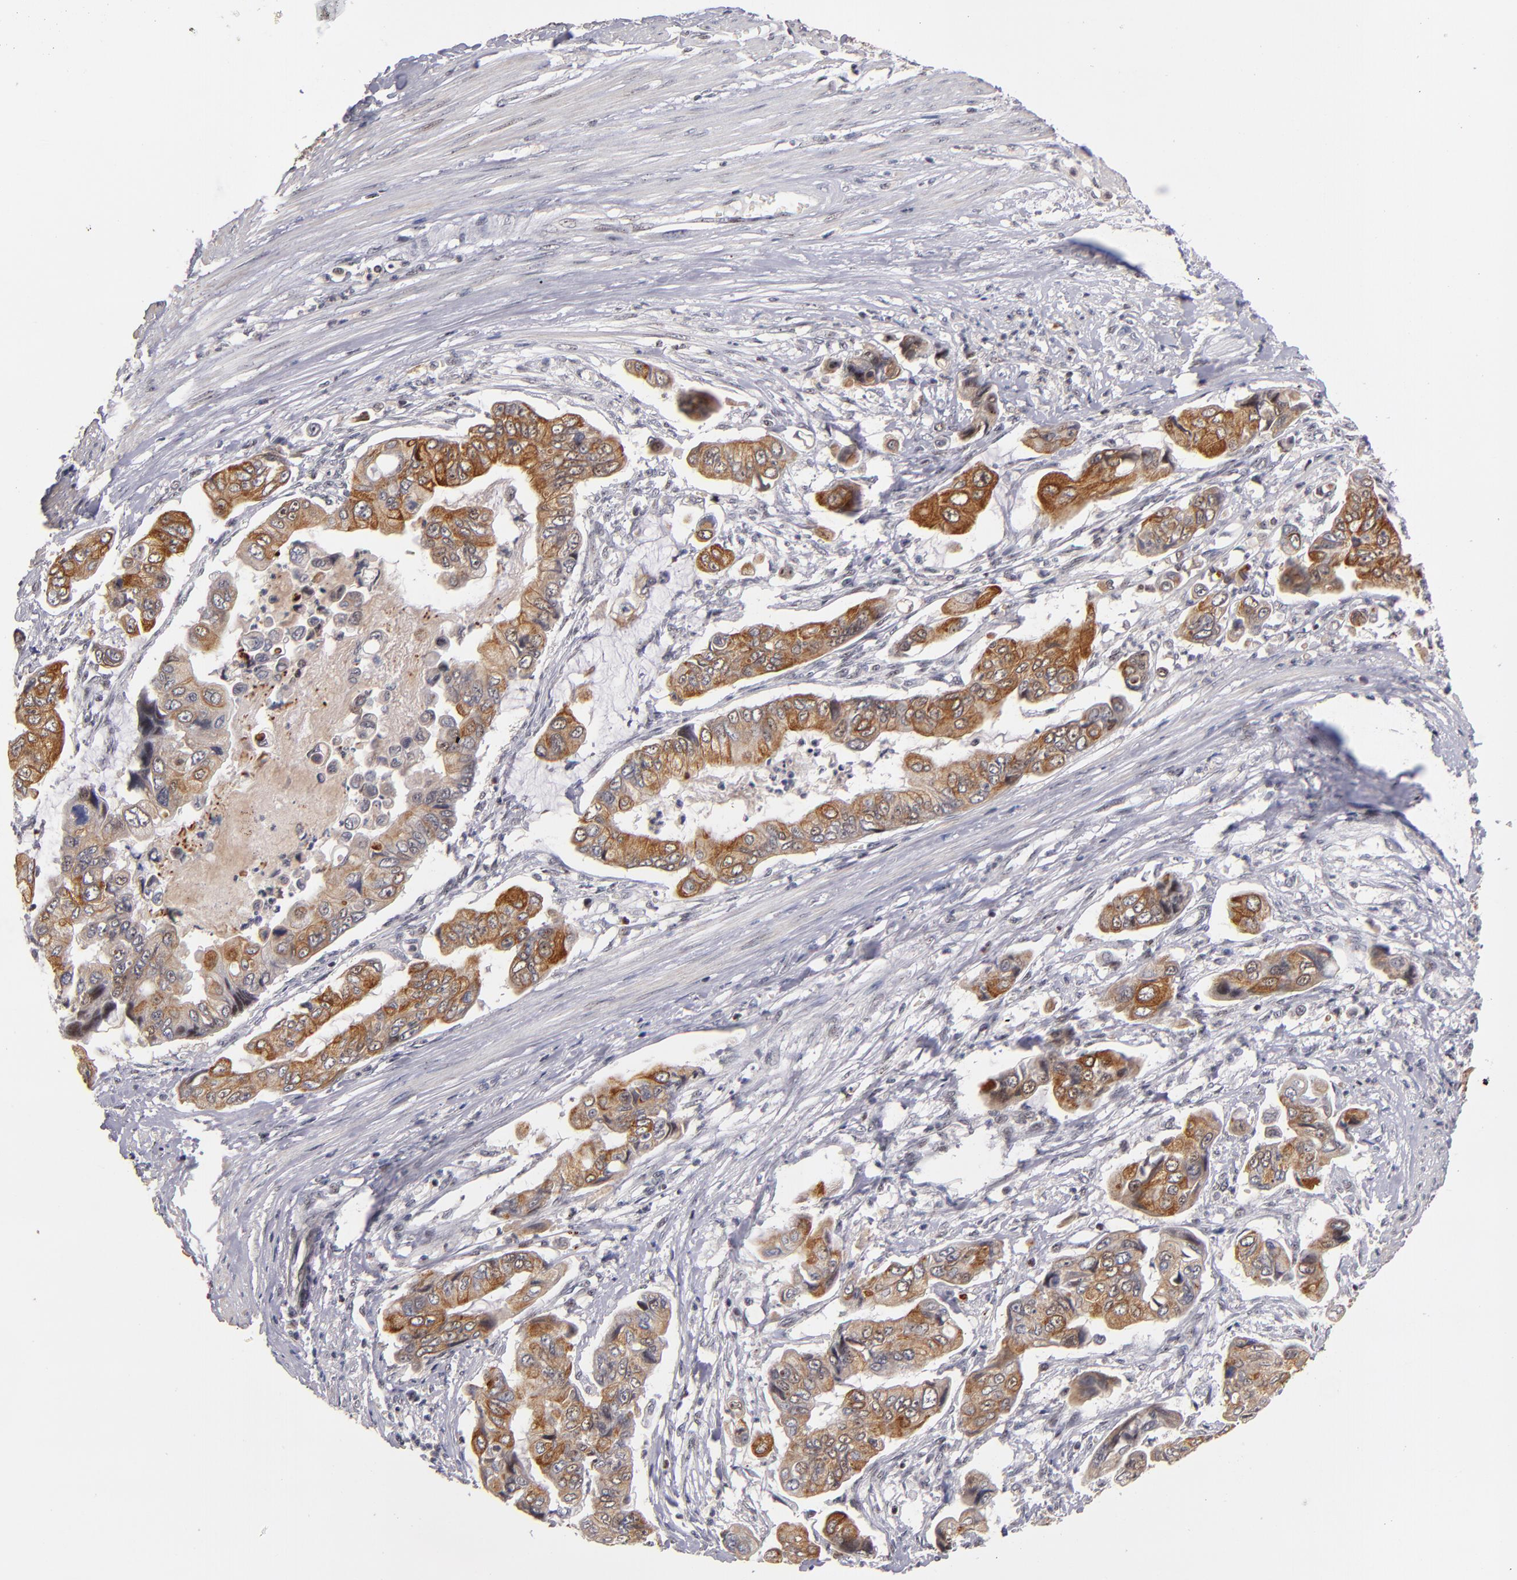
{"staining": {"intensity": "moderate", "quantity": ">75%", "location": "cytoplasmic/membranous"}, "tissue": "stomach cancer", "cell_type": "Tumor cells", "image_type": "cancer", "snomed": [{"axis": "morphology", "description": "Adenocarcinoma, NOS"}, {"axis": "topography", "description": "Stomach, upper"}], "caption": "Immunohistochemistry (IHC) of human stomach adenocarcinoma exhibits medium levels of moderate cytoplasmic/membranous positivity in about >75% of tumor cells.", "gene": "PCNX4", "patient": {"sex": "male", "age": 80}}